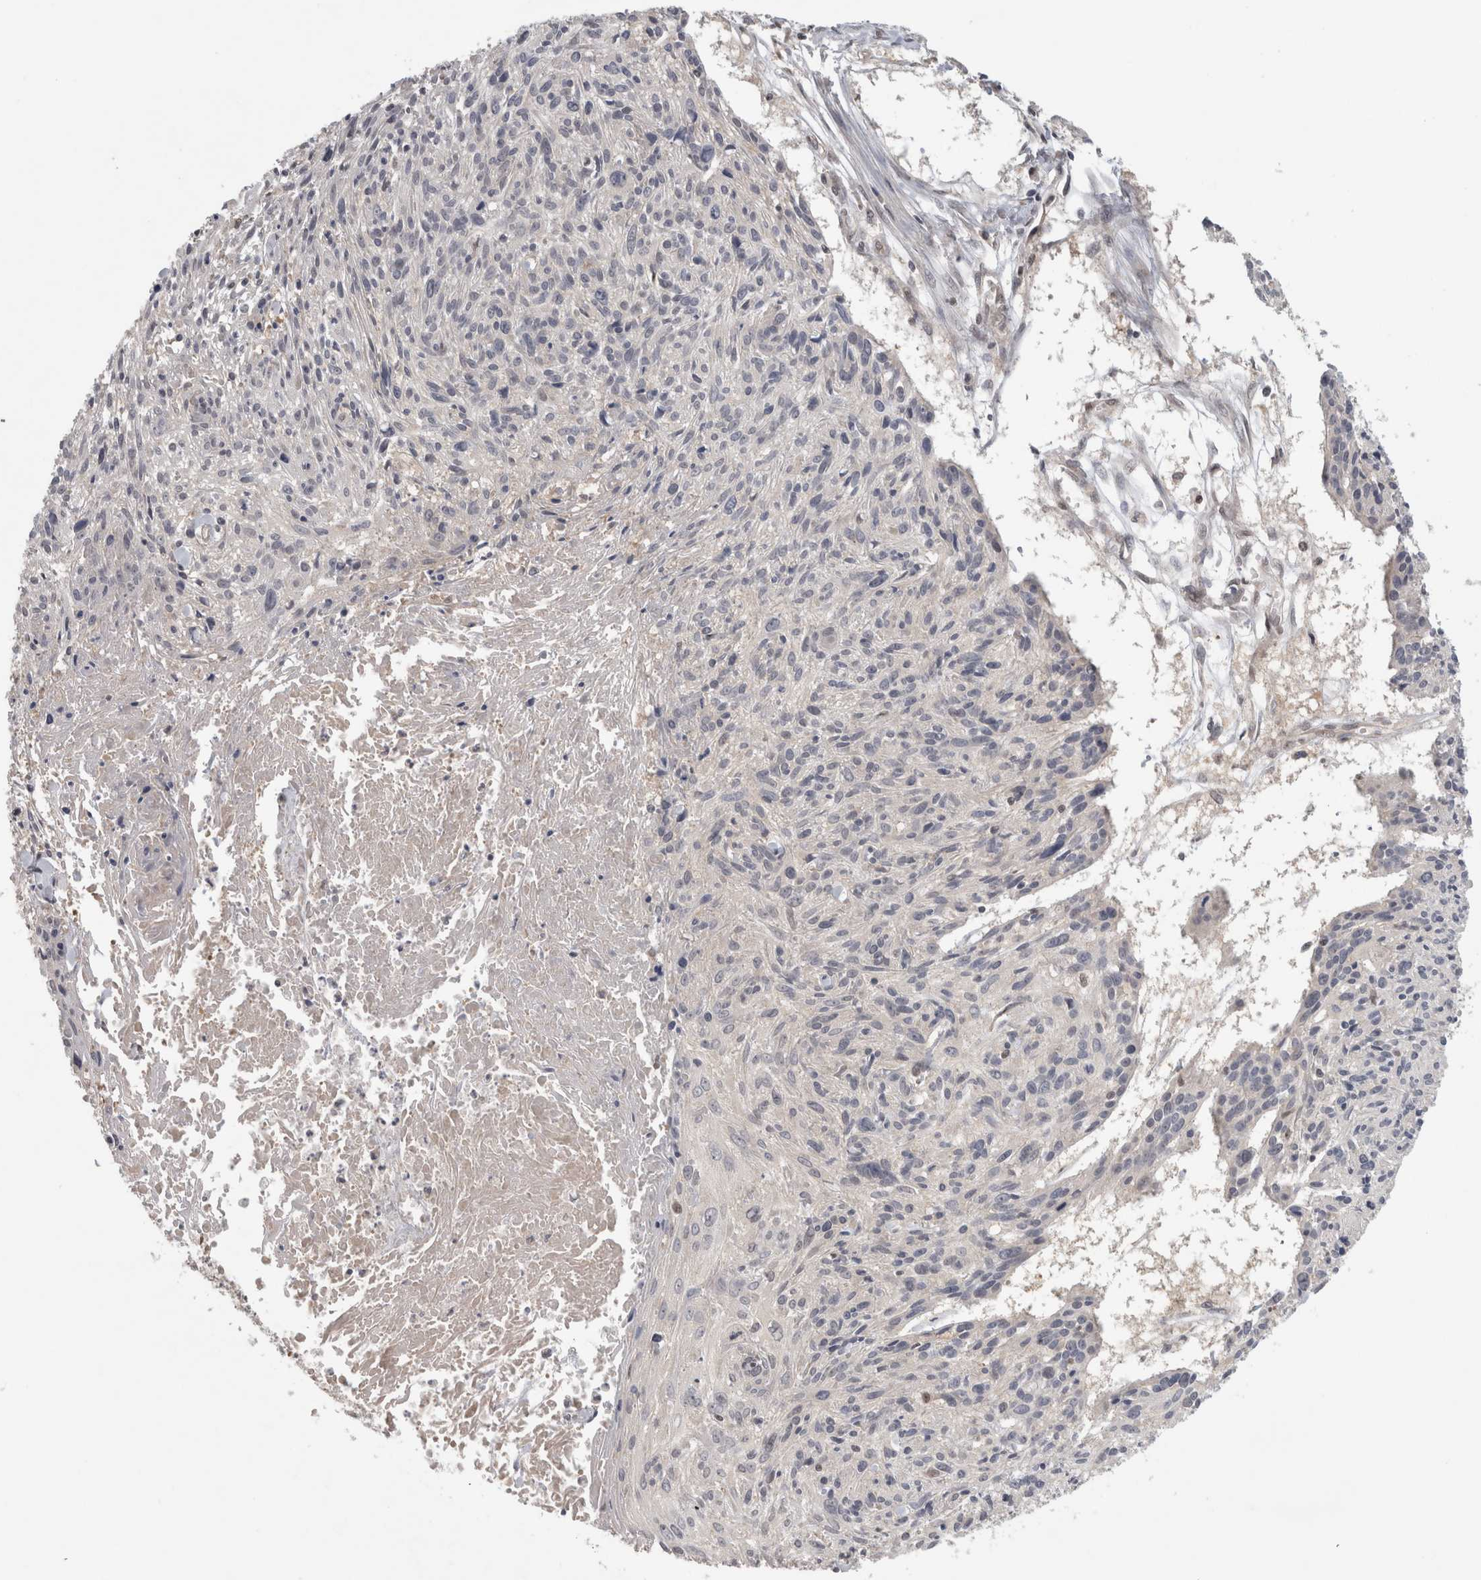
{"staining": {"intensity": "negative", "quantity": "none", "location": "none"}, "tissue": "cervical cancer", "cell_type": "Tumor cells", "image_type": "cancer", "snomed": [{"axis": "morphology", "description": "Squamous cell carcinoma, NOS"}, {"axis": "topography", "description": "Cervix"}], "caption": "Histopathology image shows no protein positivity in tumor cells of cervical cancer tissue.", "gene": "PIGP", "patient": {"sex": "female", "age": 51}}